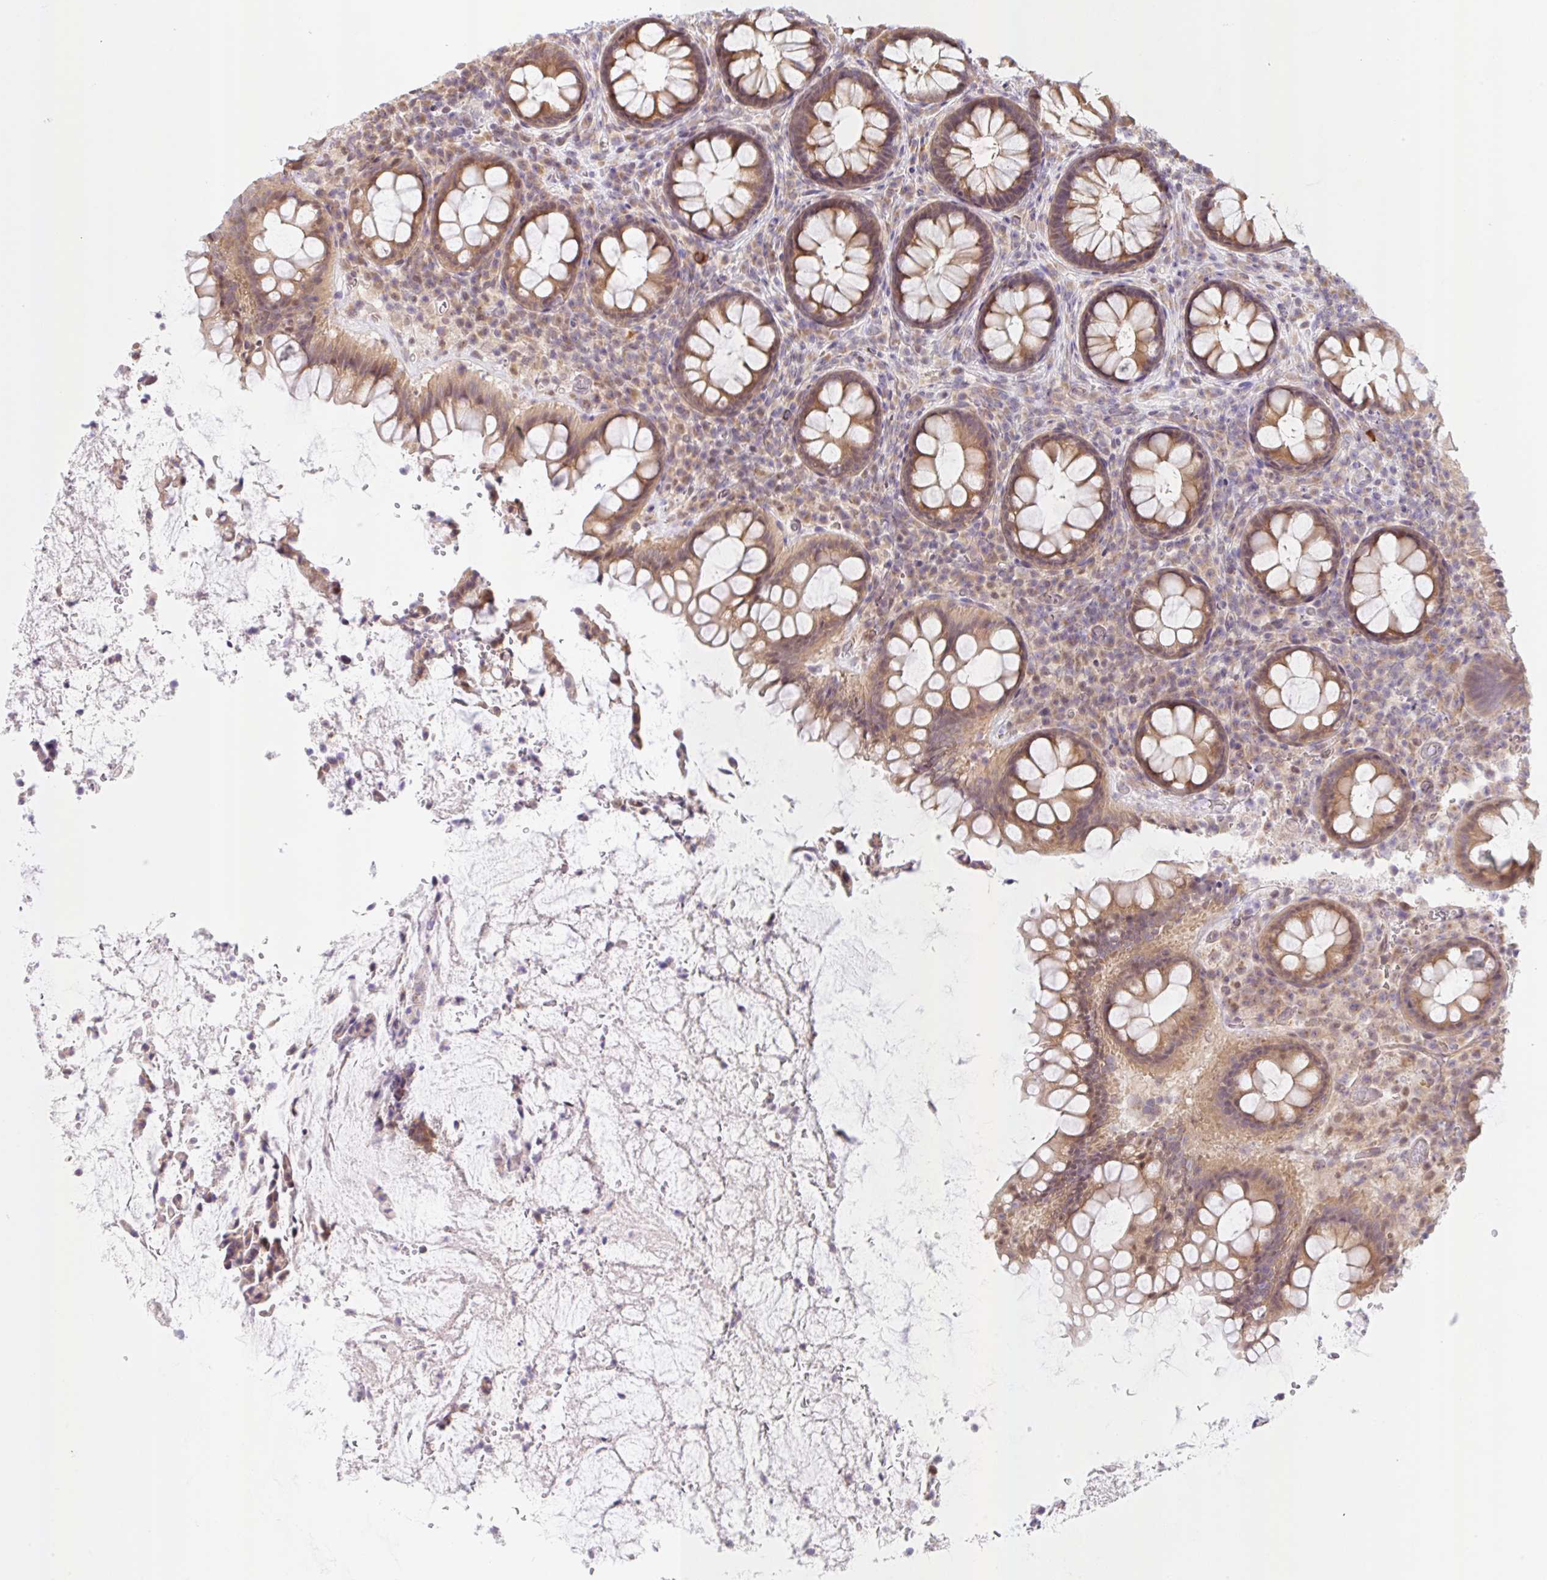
{"staining": {"intensity": "moderate", "quantity": ">75%", "location": "cytoplasmic/membranous"}, "tissue": "rectum", "cell_type": "Glandular cells", "image_type": "normal", "snomed": [{"axis": "morphology", "description": "Normal tissue, NOS"}, {"axis": "topography", "description": "Rectum"}], "caption": "IHC staining of normal rectum, which exhibits medium levels of moderate cytoplasmic/membranous expression in approximately >75% of glandular cells indicating moderate cytoplasmic/membranous protein positivity. The staining was performed using DAB (brown) for protein detection and nuclei were counterstained in hematoxylin (blue).", "gene": "TBPL2", "patient": {"sex": "female", "age": 69}}